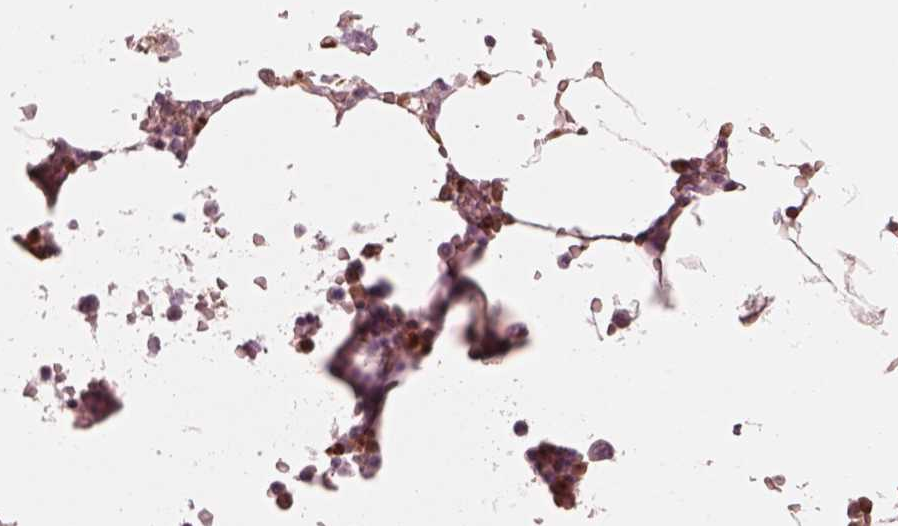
{"staining": {"intensity": "moderate", "quantity": "25%-75%", "location": "cytoplasmic/membranous,nuclear"}, "tissue": "bone marrow", "cell_type": "Hematopoietic cells", "image_type": "normal", "snomed": [{"axis": "morphology", "description": "Normal tissue, NOS"}, {"axis": "topography", "description": "Bone marrow"}], "caption": "Hematopoietic cells demonstrate moderate cytoplasmic/membranous,nuclear expression in about 25%-75% of cells in benign bone marrow.", "gene": "ALOX5", "patient": {"sex": "female", "age": 52}}